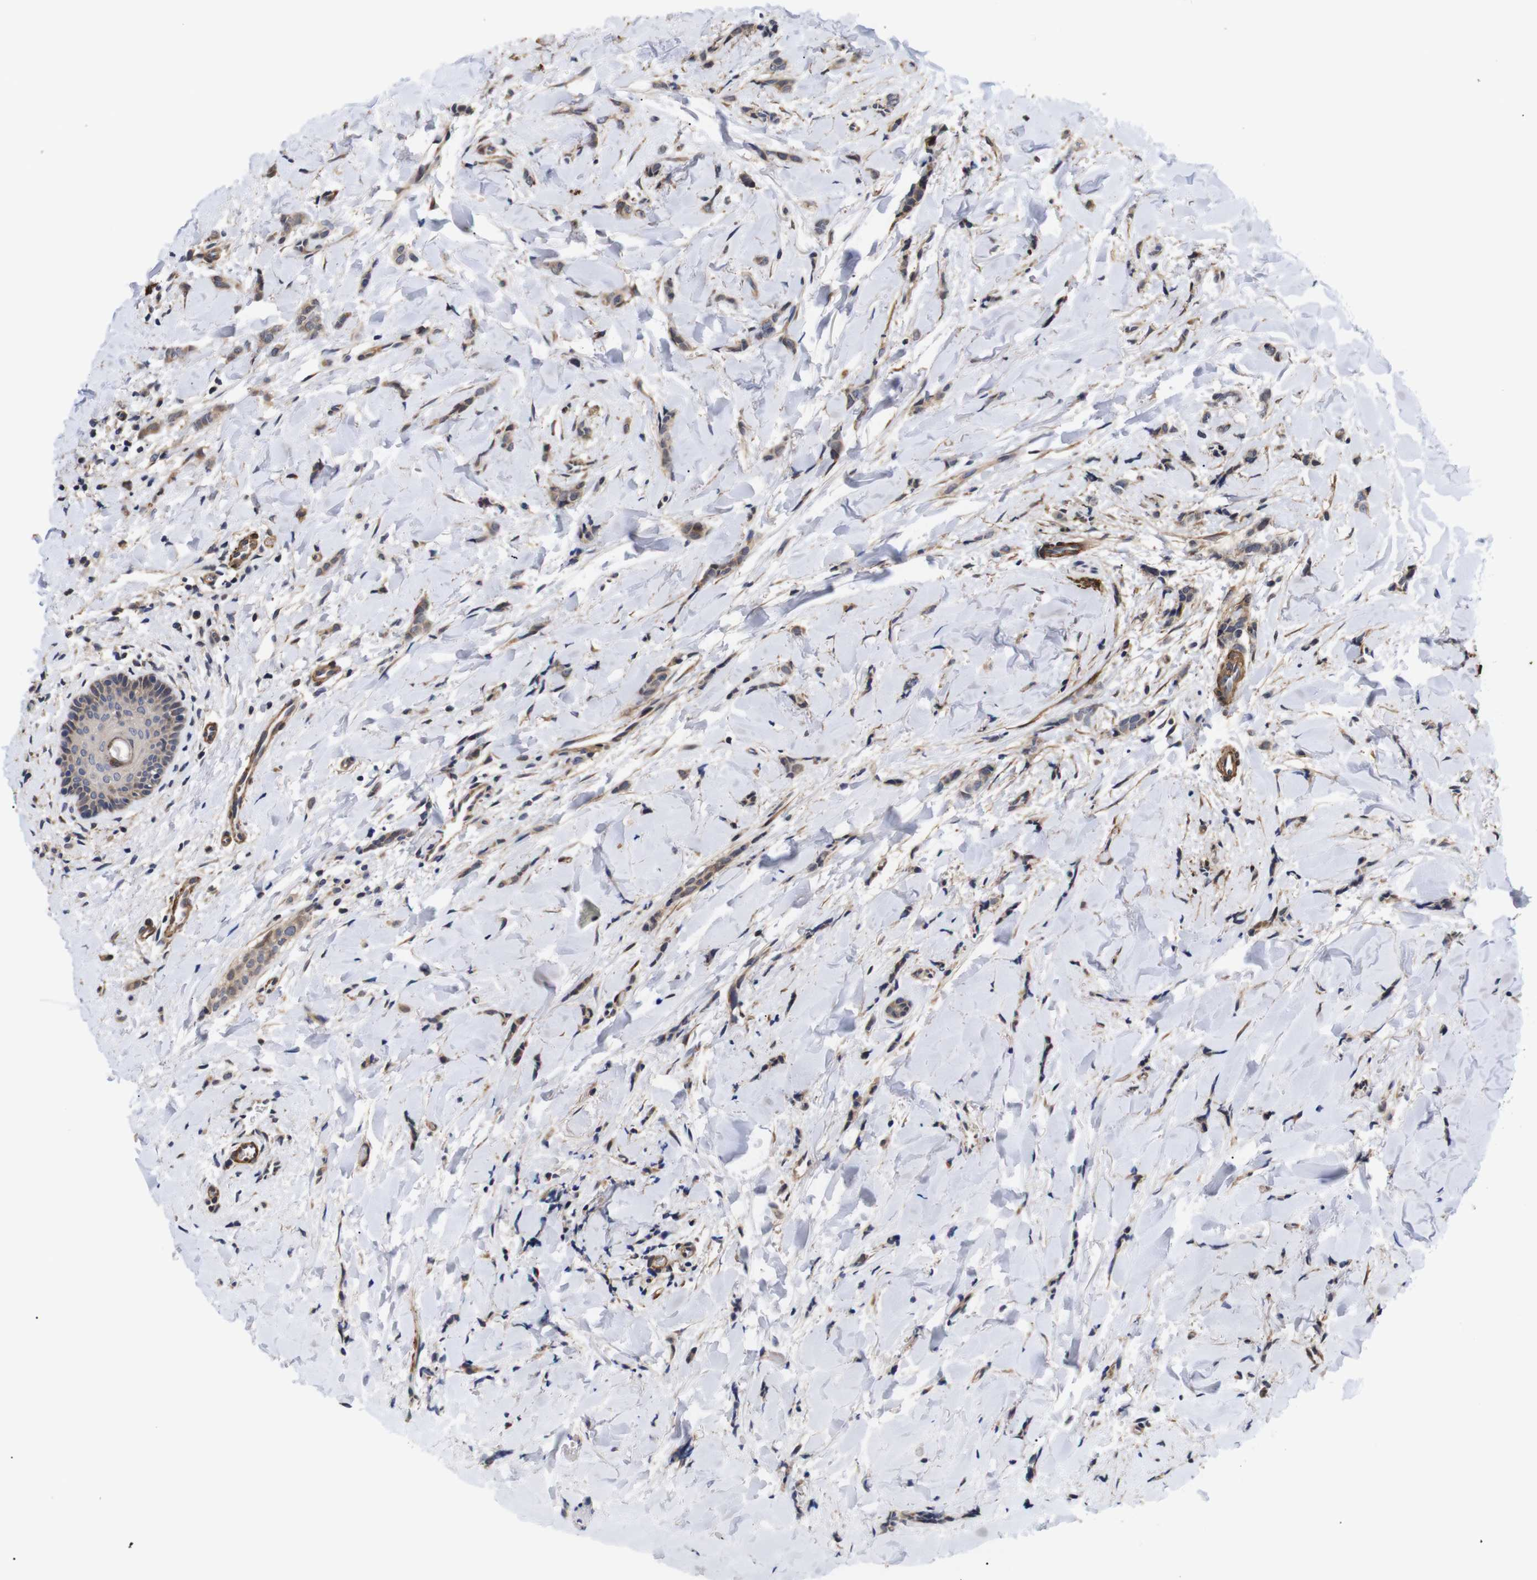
{"staining": {"intensity": "moderate", "quantity": ">75%", "location": "cytoplasmic/membranous"}, "tissue": "breast cancer", "cell_type": "Tumor cells", "image_type": "cancer", "snomed": [{"axis": "morphology", "description": "Lobular carcinoma"}, {"axis": "topography", "description": "Skin"}, {"axis": "topography", "description": "Breast"}], "caption": "Breast cancer tissue displays moderate cytoplasmic/membranous positivity in about >75% of tumor cells Immunohistochemistry (ihc) stains the protein of interest in brown and the nuclei are stained blue.", "gene": "PDLIM5", "patient": {"sex": "female", "age": 46}}